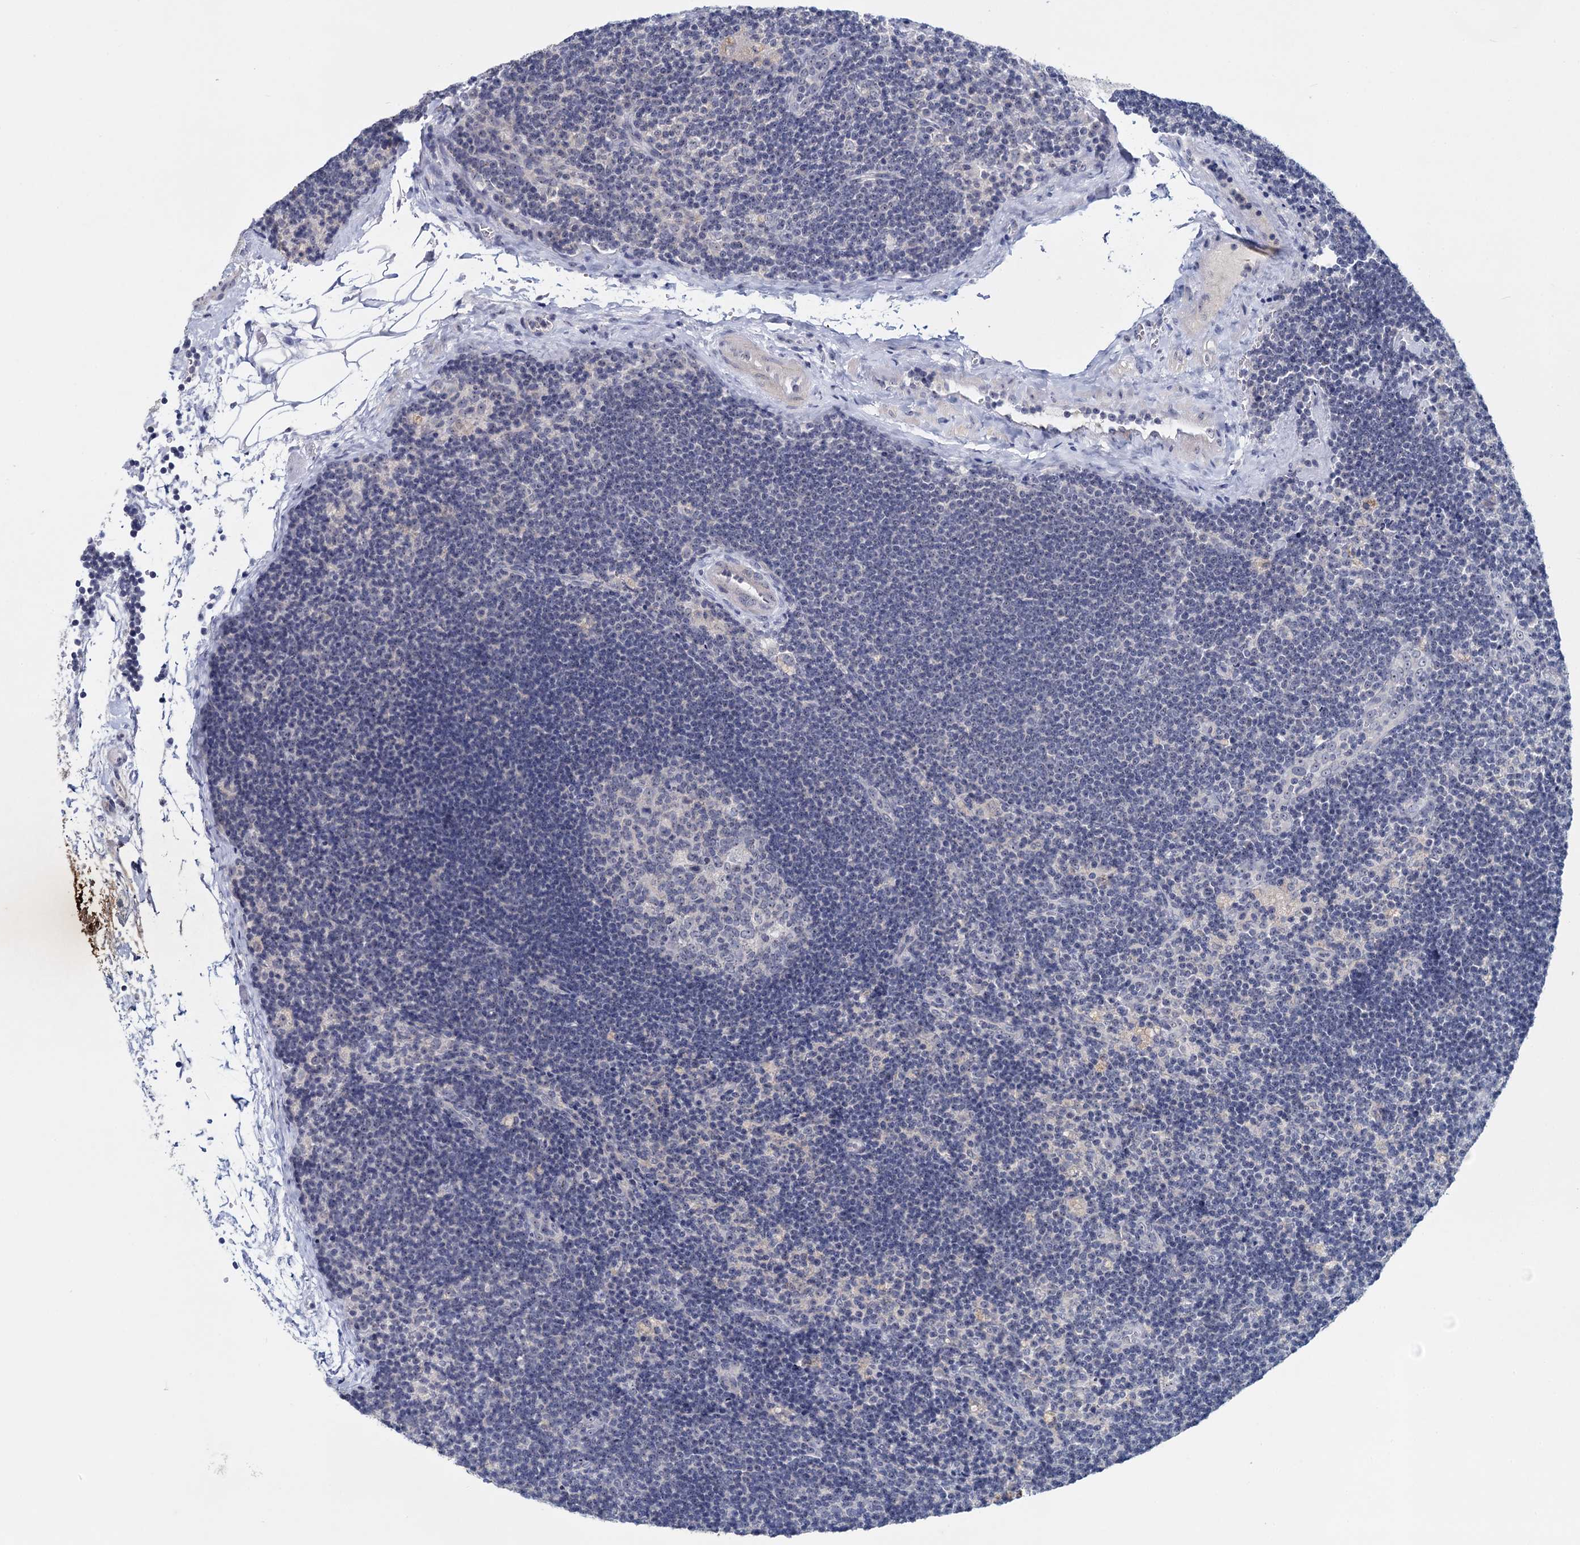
{"staining": {"intensity": "negative", "quantity": "none", "location": "none"}, "tissue": "lymph node", "cell_type": "Germinal center cells", "image_type": "normal", "snomed": [{"axis": "morphology", "description": "Normal tissue, NOS"}, {"axis": "topography", "description": "Lymph node"}], "caption": "Micrograph shows no protein staining in germinal center cells of unremarkable lymph node.", "gene": "SFN", "patient": {"sex": "male", "age": 24}}